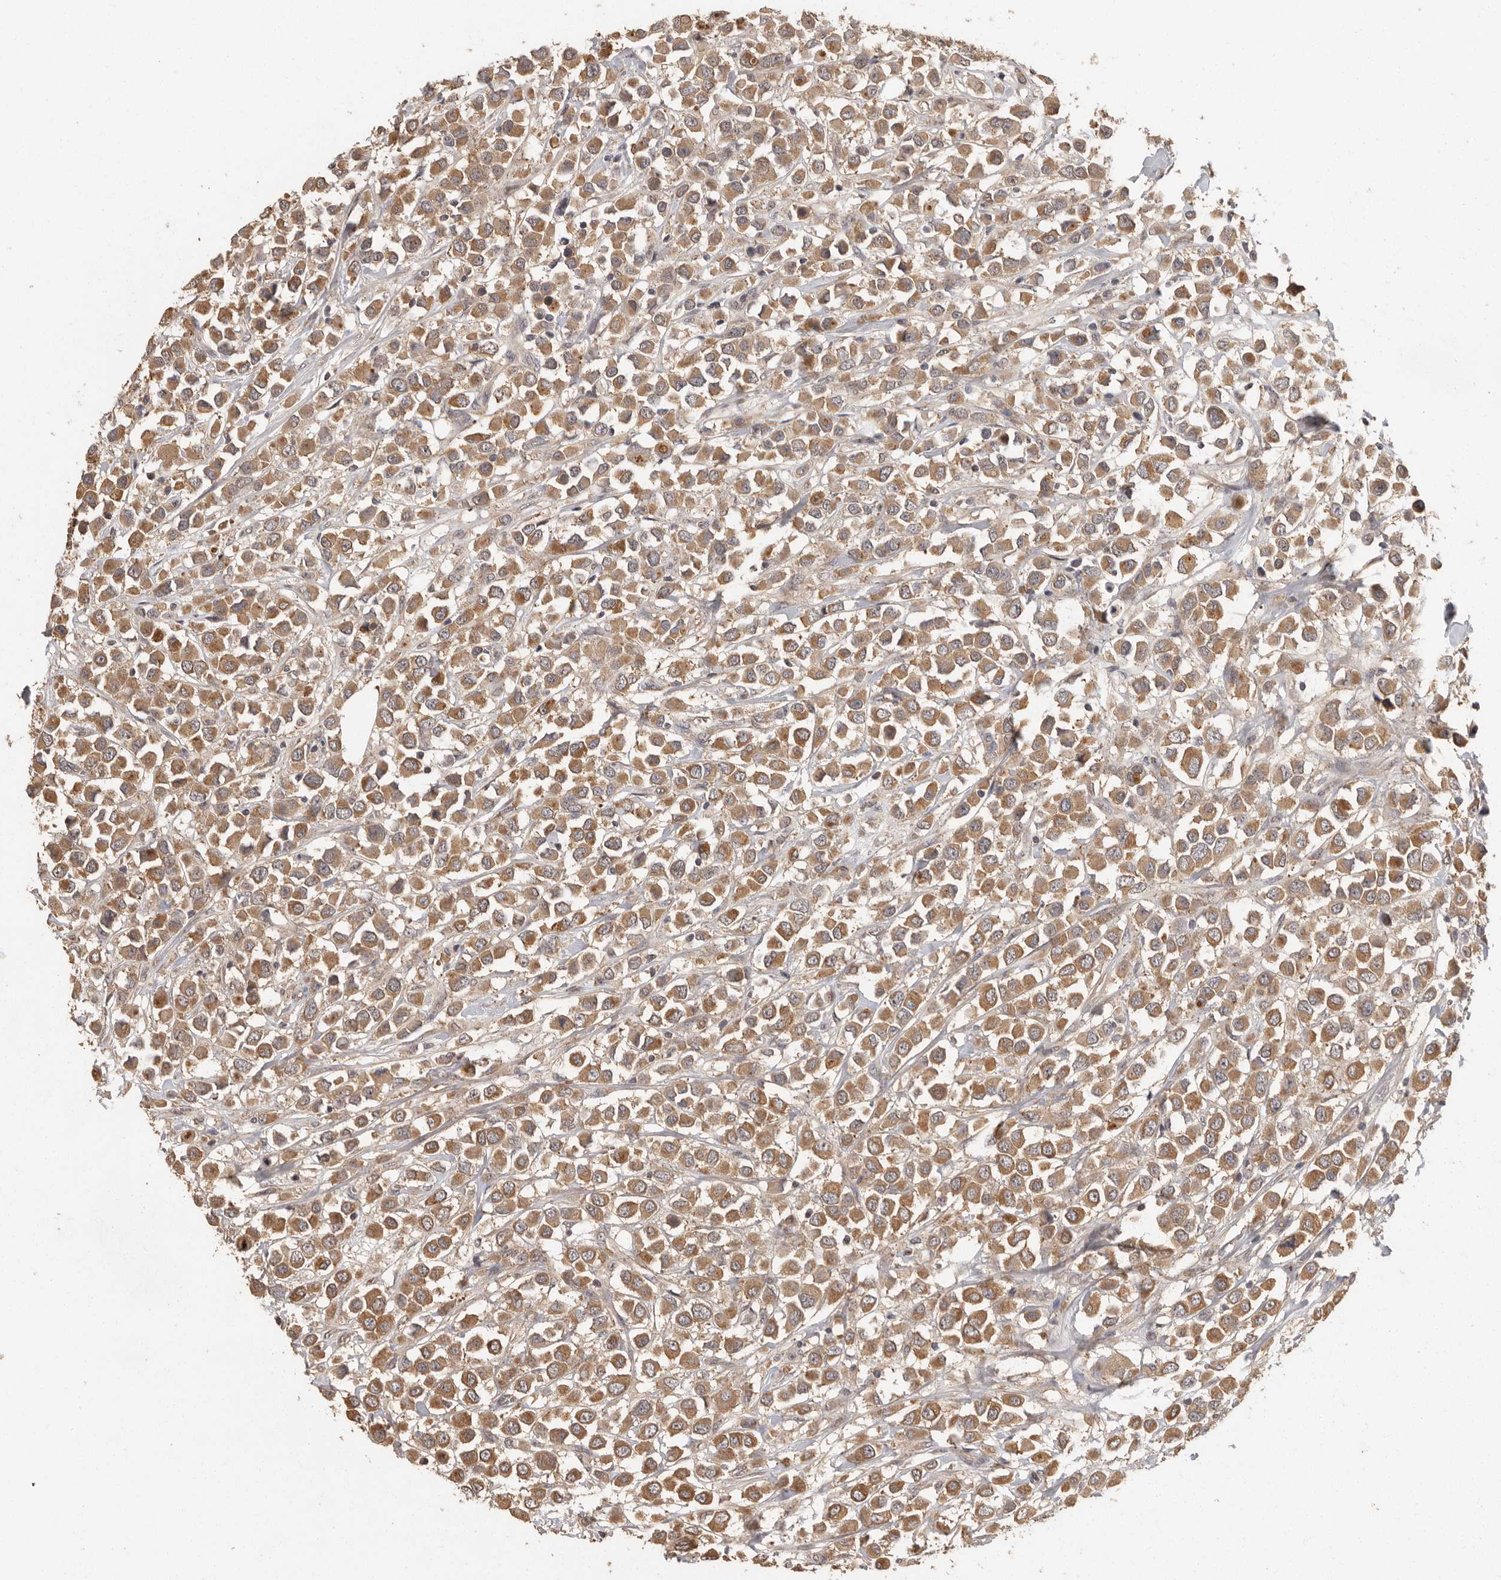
{"staining": {"intensity": "moderate", "quantity": ">75%", "location": "cytoplasmic/membranous"}, "tissue": "breast cancer", "cell_type": "Tumor cells", "image_type": "cancer", "snomed": [{"axis": "morphology", "description": "Duct carcinoma"}, {"axis": "topography", "description": "Breast"}], "caption": "Immunohistochemical staining of breast cancer (intraductal carcinoma) demonstrates moderate cytoplasmic/membranous protein expression in about >75% of tumor cells.", "gene": "BAIAP2", "patient": {"sex": "female", "age": 61}}